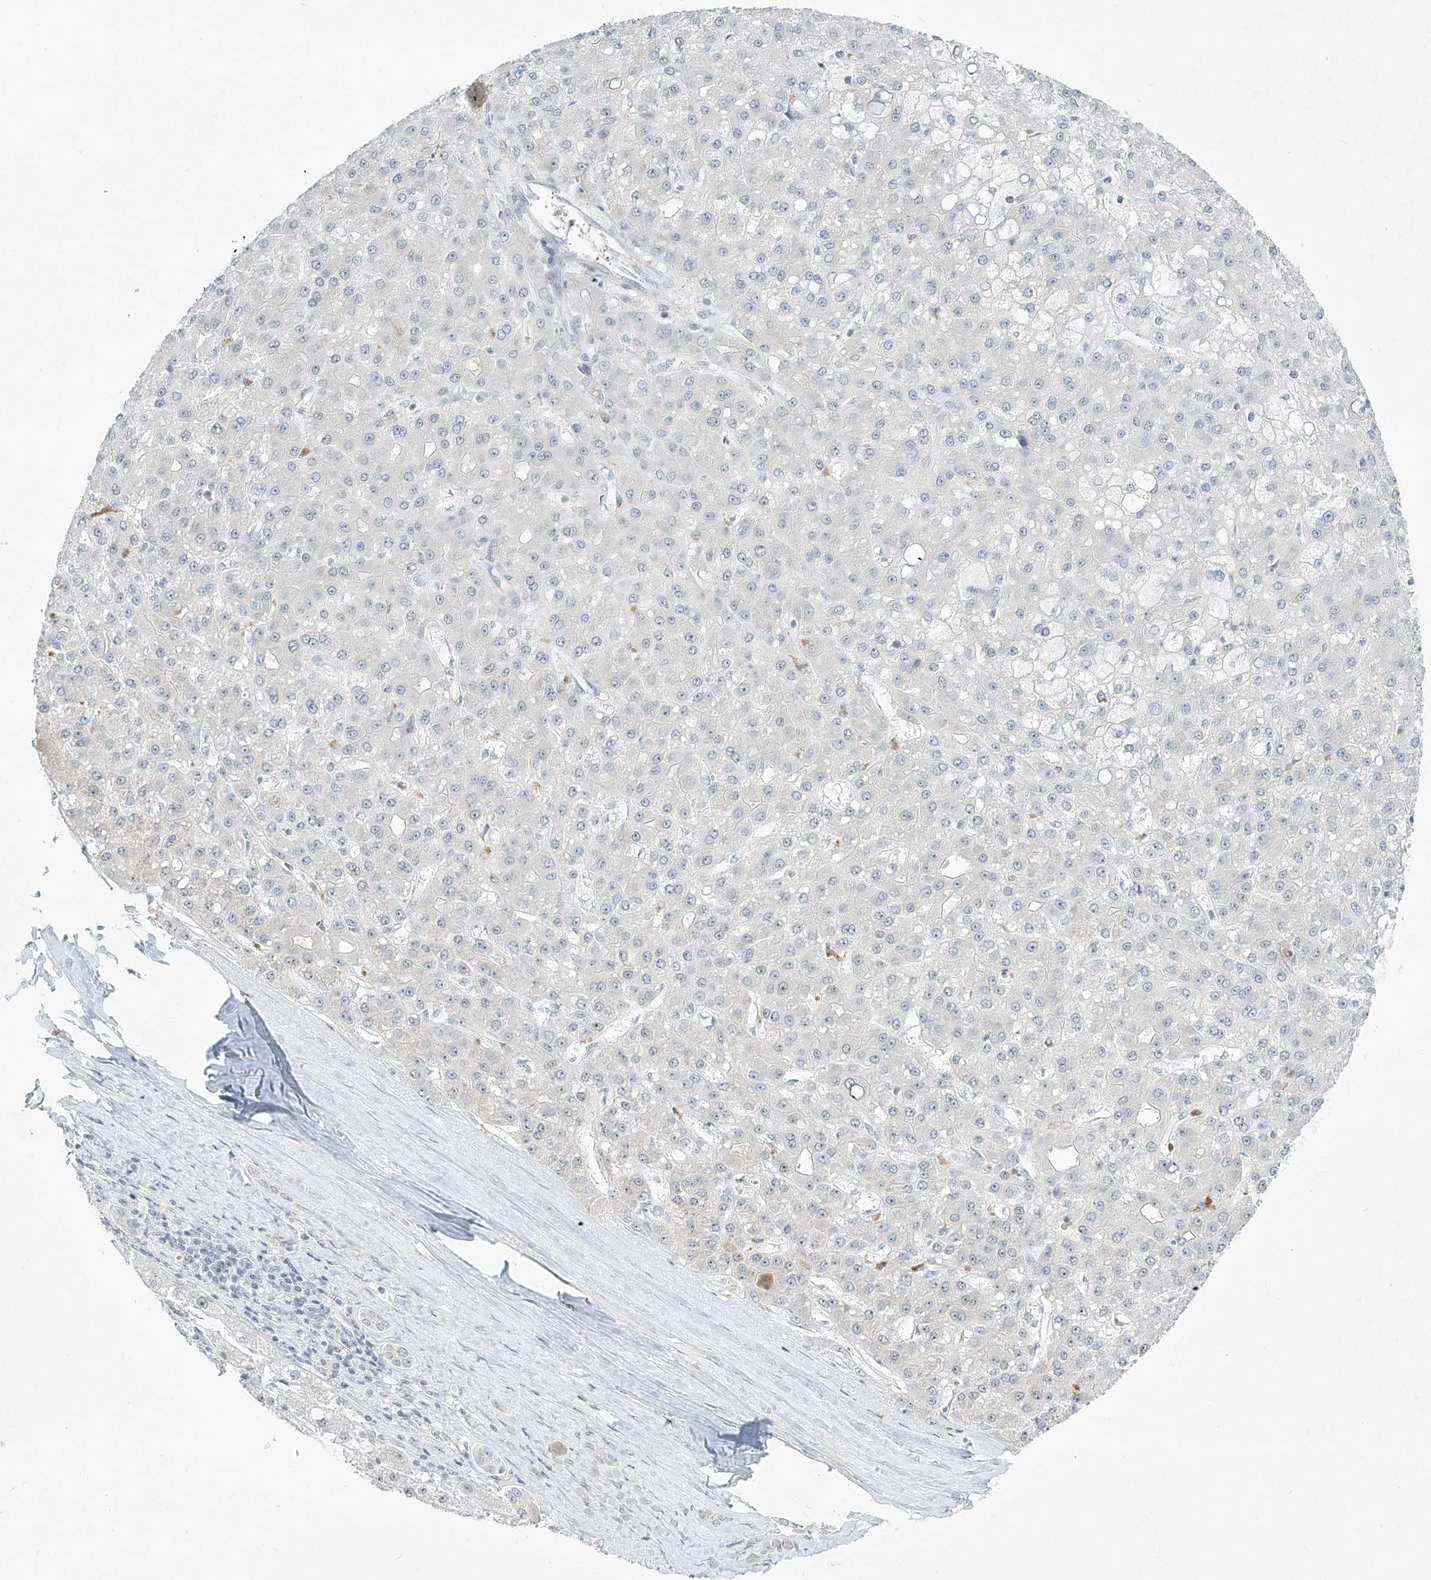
{"staining": {"intensity": "negative", "quantity": "none", "location": "none"}, "tissue": "liver cancer", "cell_type": "Tumor cells", "image_type": "cancer", "snomed": [{"axis": "morphology", "description": "Carcinoma, Hepatocellular, NOS"}, {"axis": "topography", "description": "Liver"}], "caption": "Tumor cells show no significant staining in liver hepatocellular carcinoma.", "gene": "PAK6", "patient": {"sex": "male", "age": 67}}